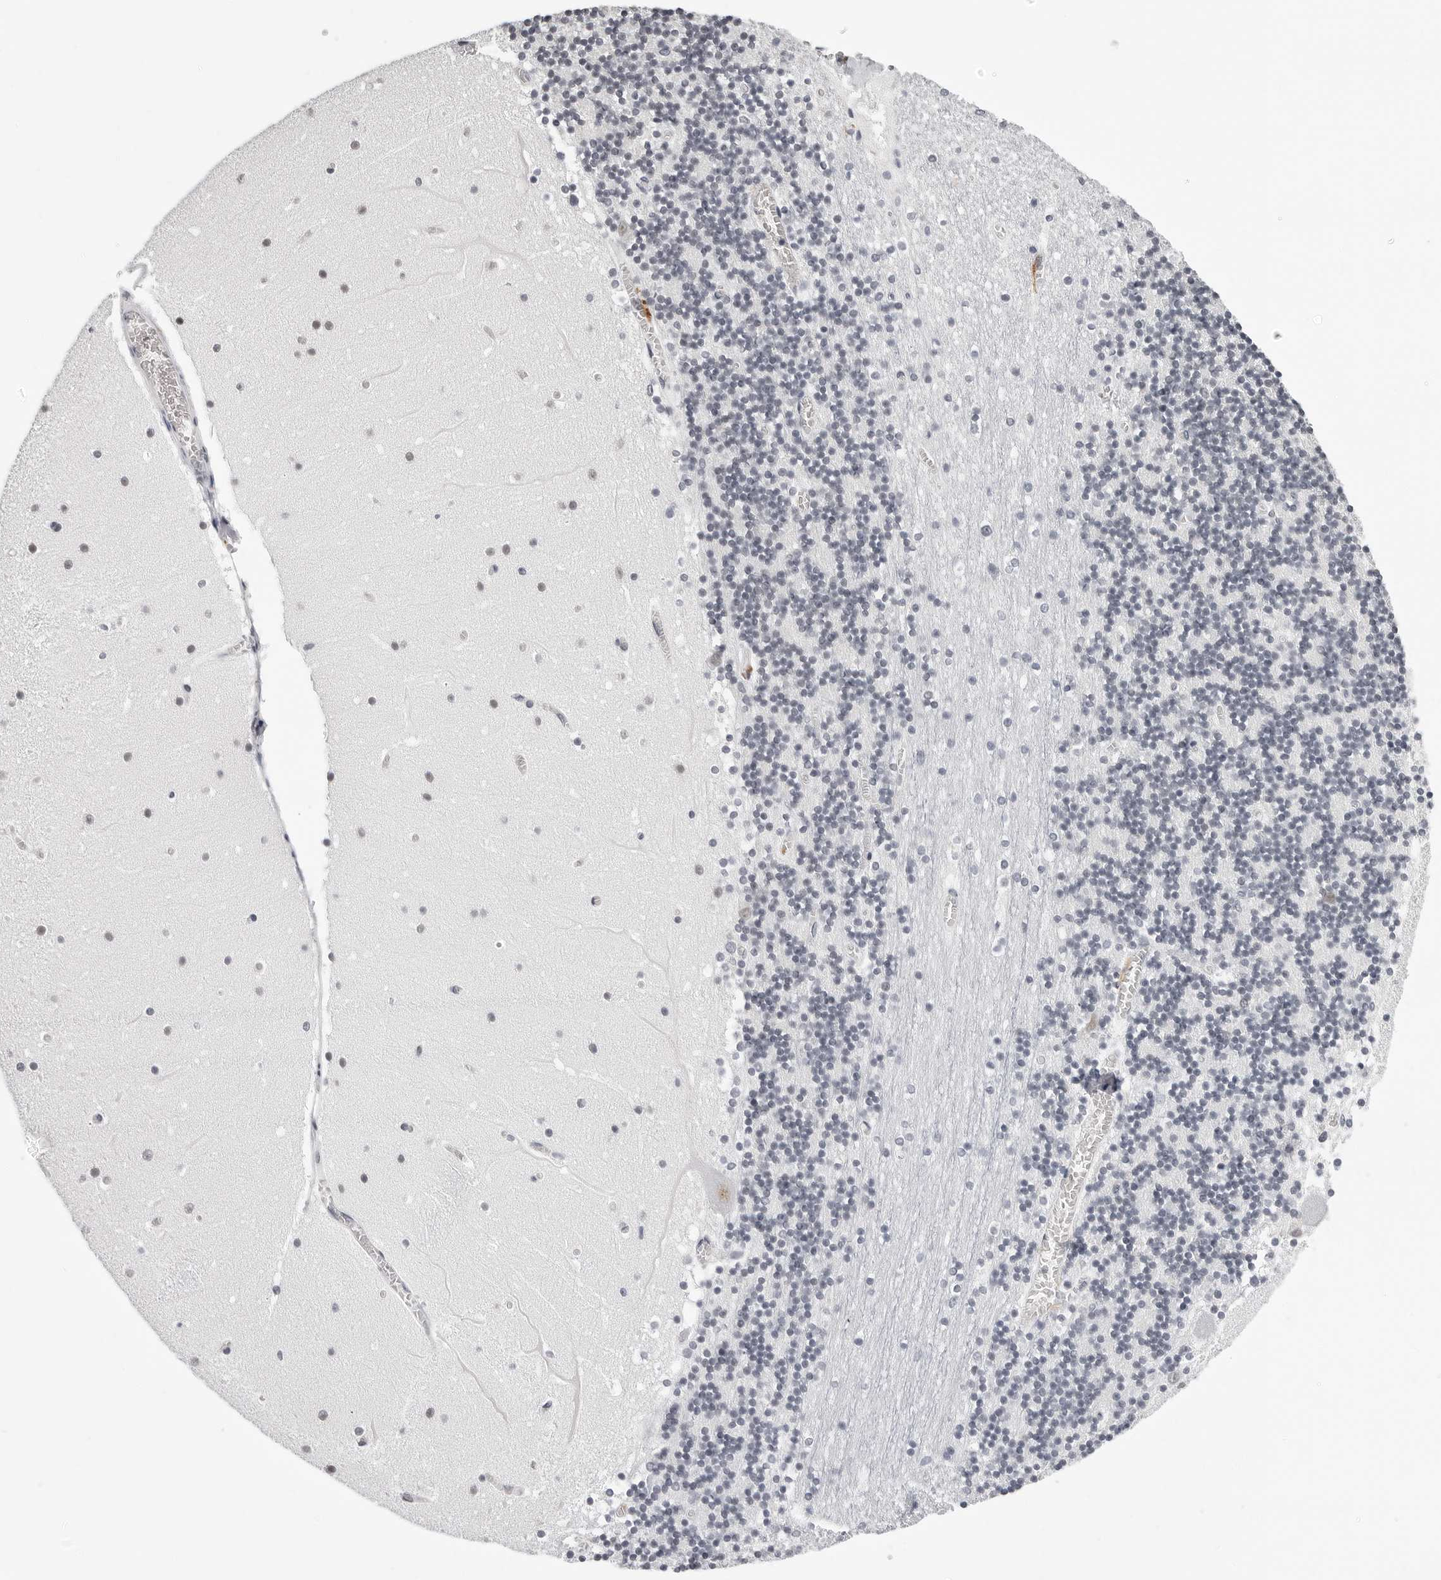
{"staining": {"intensity": "negative", "quantity": "none", "location": "none"}, "tissue": "cerebellum", "cell_type": "Cells in granular layer", "image_type": "normal", "snomed": [{"axis": "morphology", "description": "Normal tissue, NOS"}, {"axis": "topography", "description": "Cerebellum"}], "caption": "The micrograph shows no significant staining in cells in granular layer of cerebellum.", "gene": "SF3B4", "patient": {"sex": "female", "age": 28}}